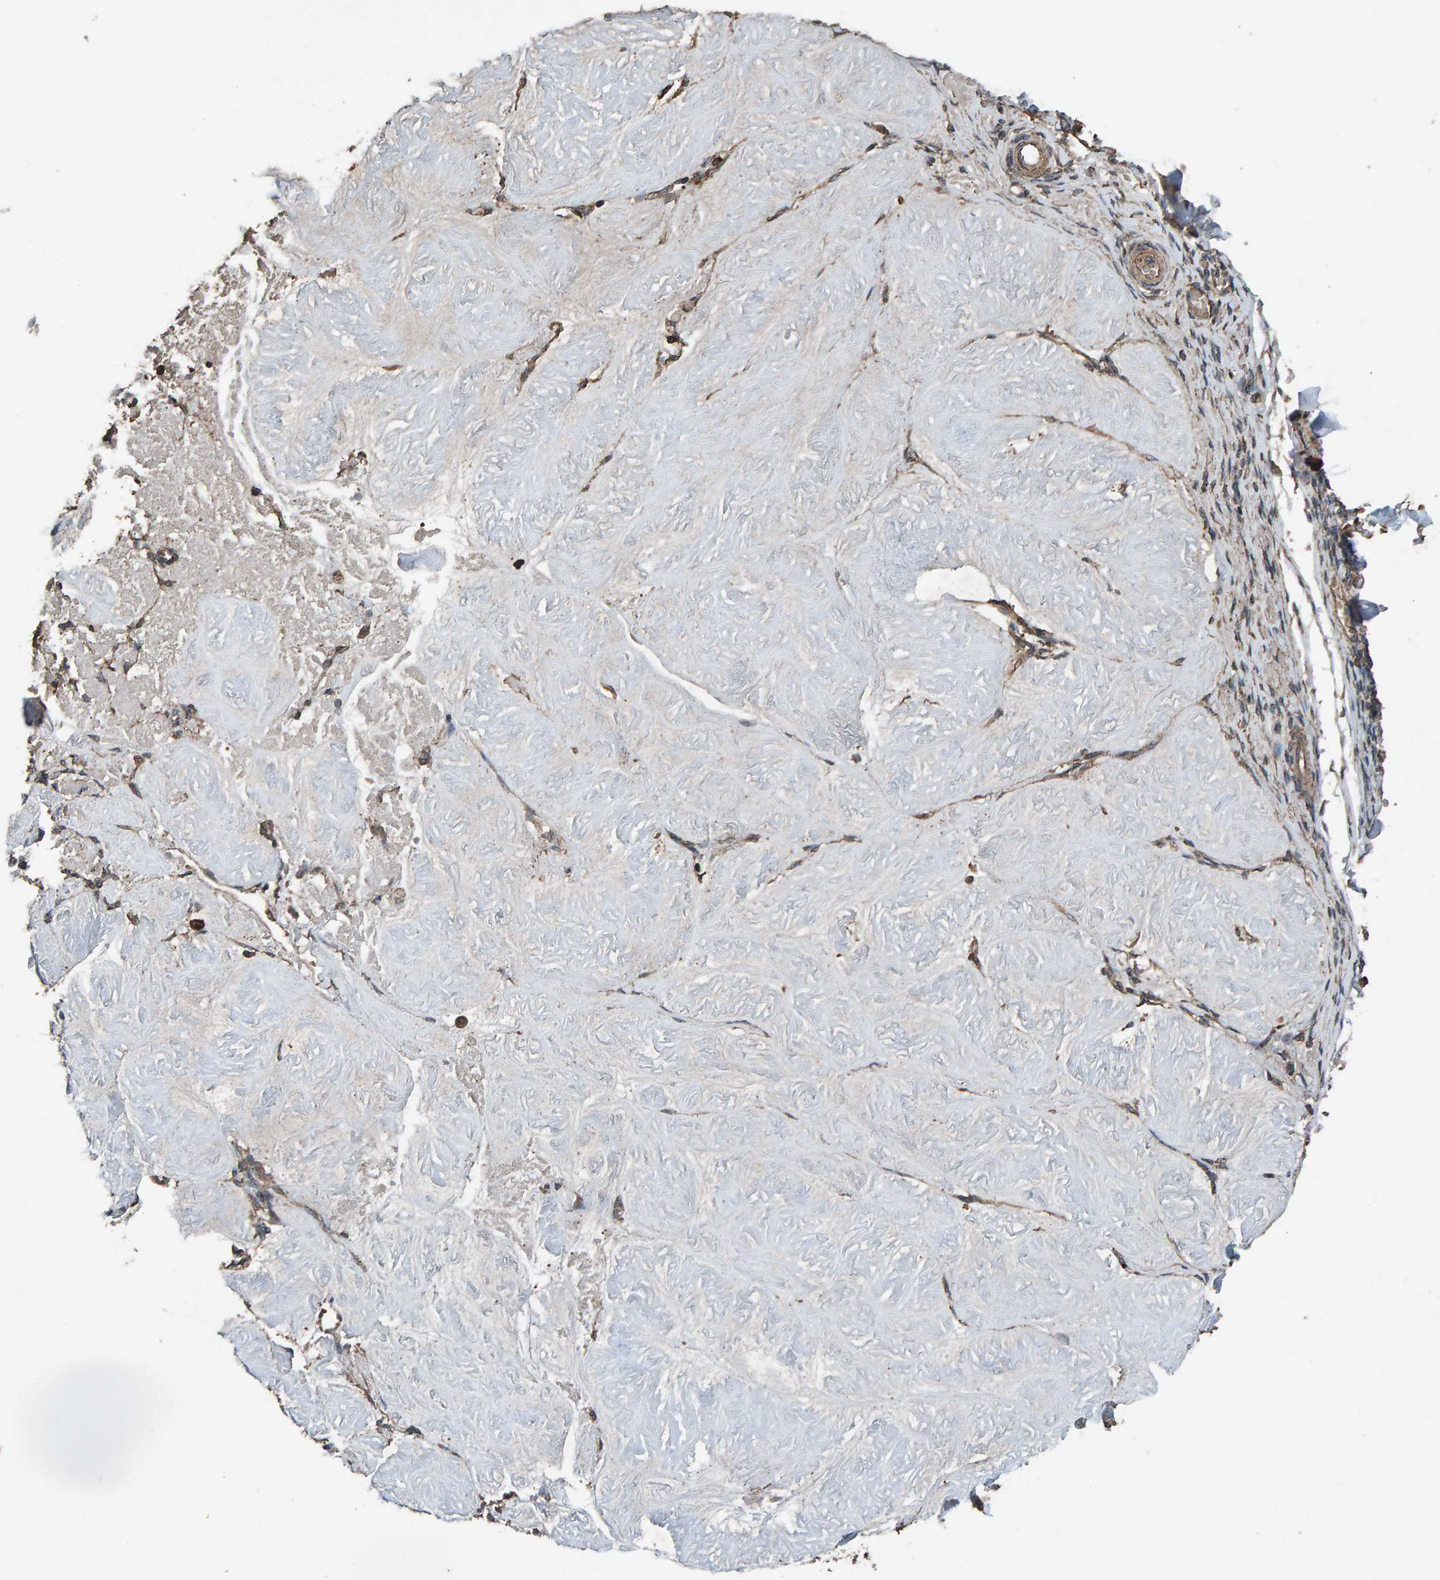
{"staining": {"intensity": "strong", "quantity": ">75%", "location": "cytoplasmic/membranous"}, "tissue": "adipose tissue", "cell_type": "Adipocytes", "image_type": "normal", "snomed": [{"axis": "morphology", "description": "Normal tissue, NOS"}, {"axis": "topography", "description": "Vascular tissue"}, {"axis": "topography", "description": "Fallopian tube"}, {"axis": "topography", "description": "Ovary"}], "caption": "Immunohistochemistry of normal adipose tissue demonstrates high levels of strong cytoplasmic/membranous expression in about >75% of adipocytes. (Brightfield microscopy of DAB IHC at high magnification).", "gene": "DUS1L", "patient": {"sex": "female", "age": 67}}